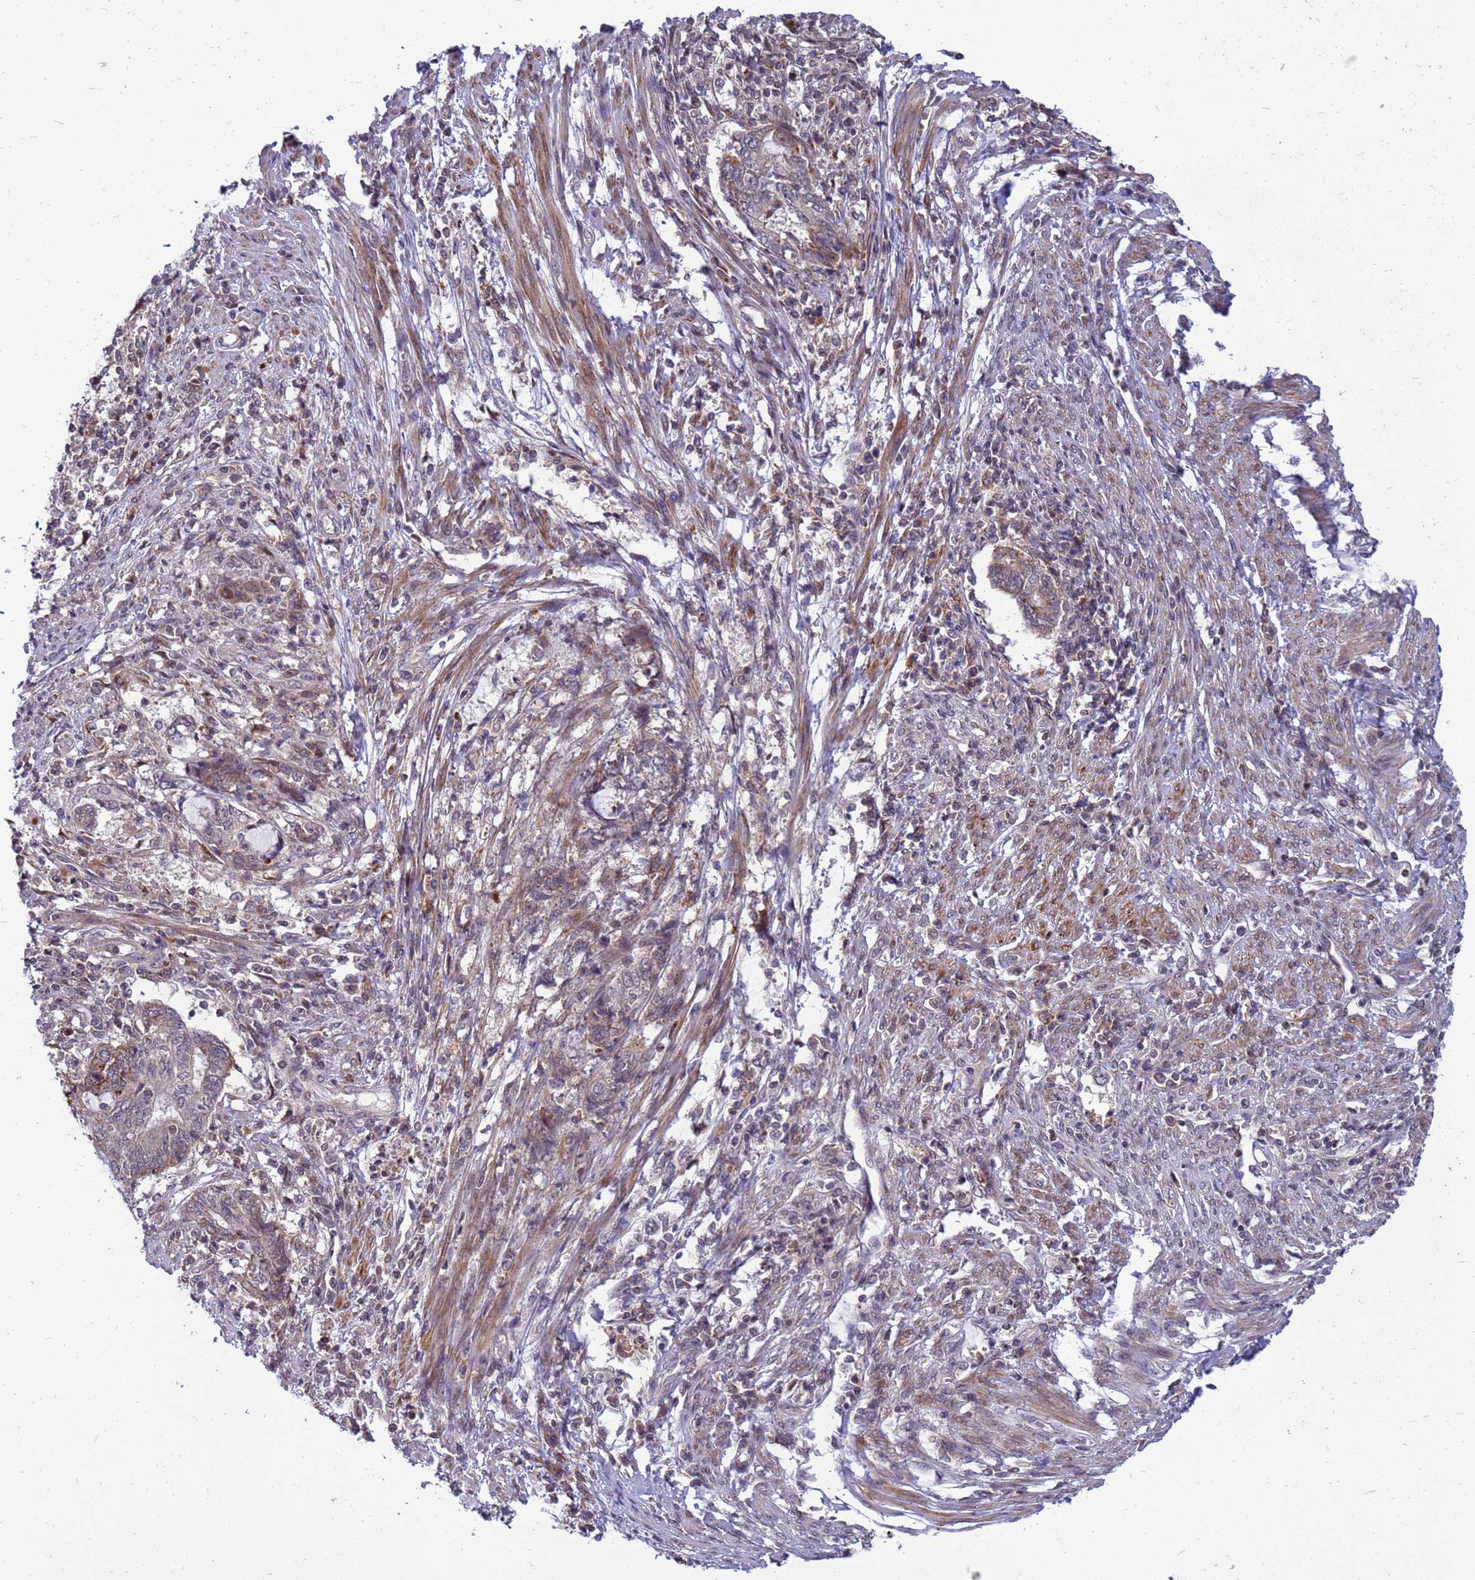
{"staining": {"intensity": "weak", "quantity": "25%-75%", "location": "cytoplasmic/membranous"}, "tissue": "endometrial cancer", "cell_type": "Tumor cells", "image_type": "cancer", "snomed": [{"axis": "morphology", "description": "Adenocarcinoma, NOS"}, {"axis": "topography", "description": "Uterus"}, {"axis": "topography", "description": "Endometrium"}], "caption": "Human endometrial cancer (adenocarcinoma) stained for a protein (brown) displays weak cytoplasmic/membranous positive expression in approximately 25%-75% of tumor cells.", "gene": "C12orf43", "patient": {"sex": "female", "age": 70}}